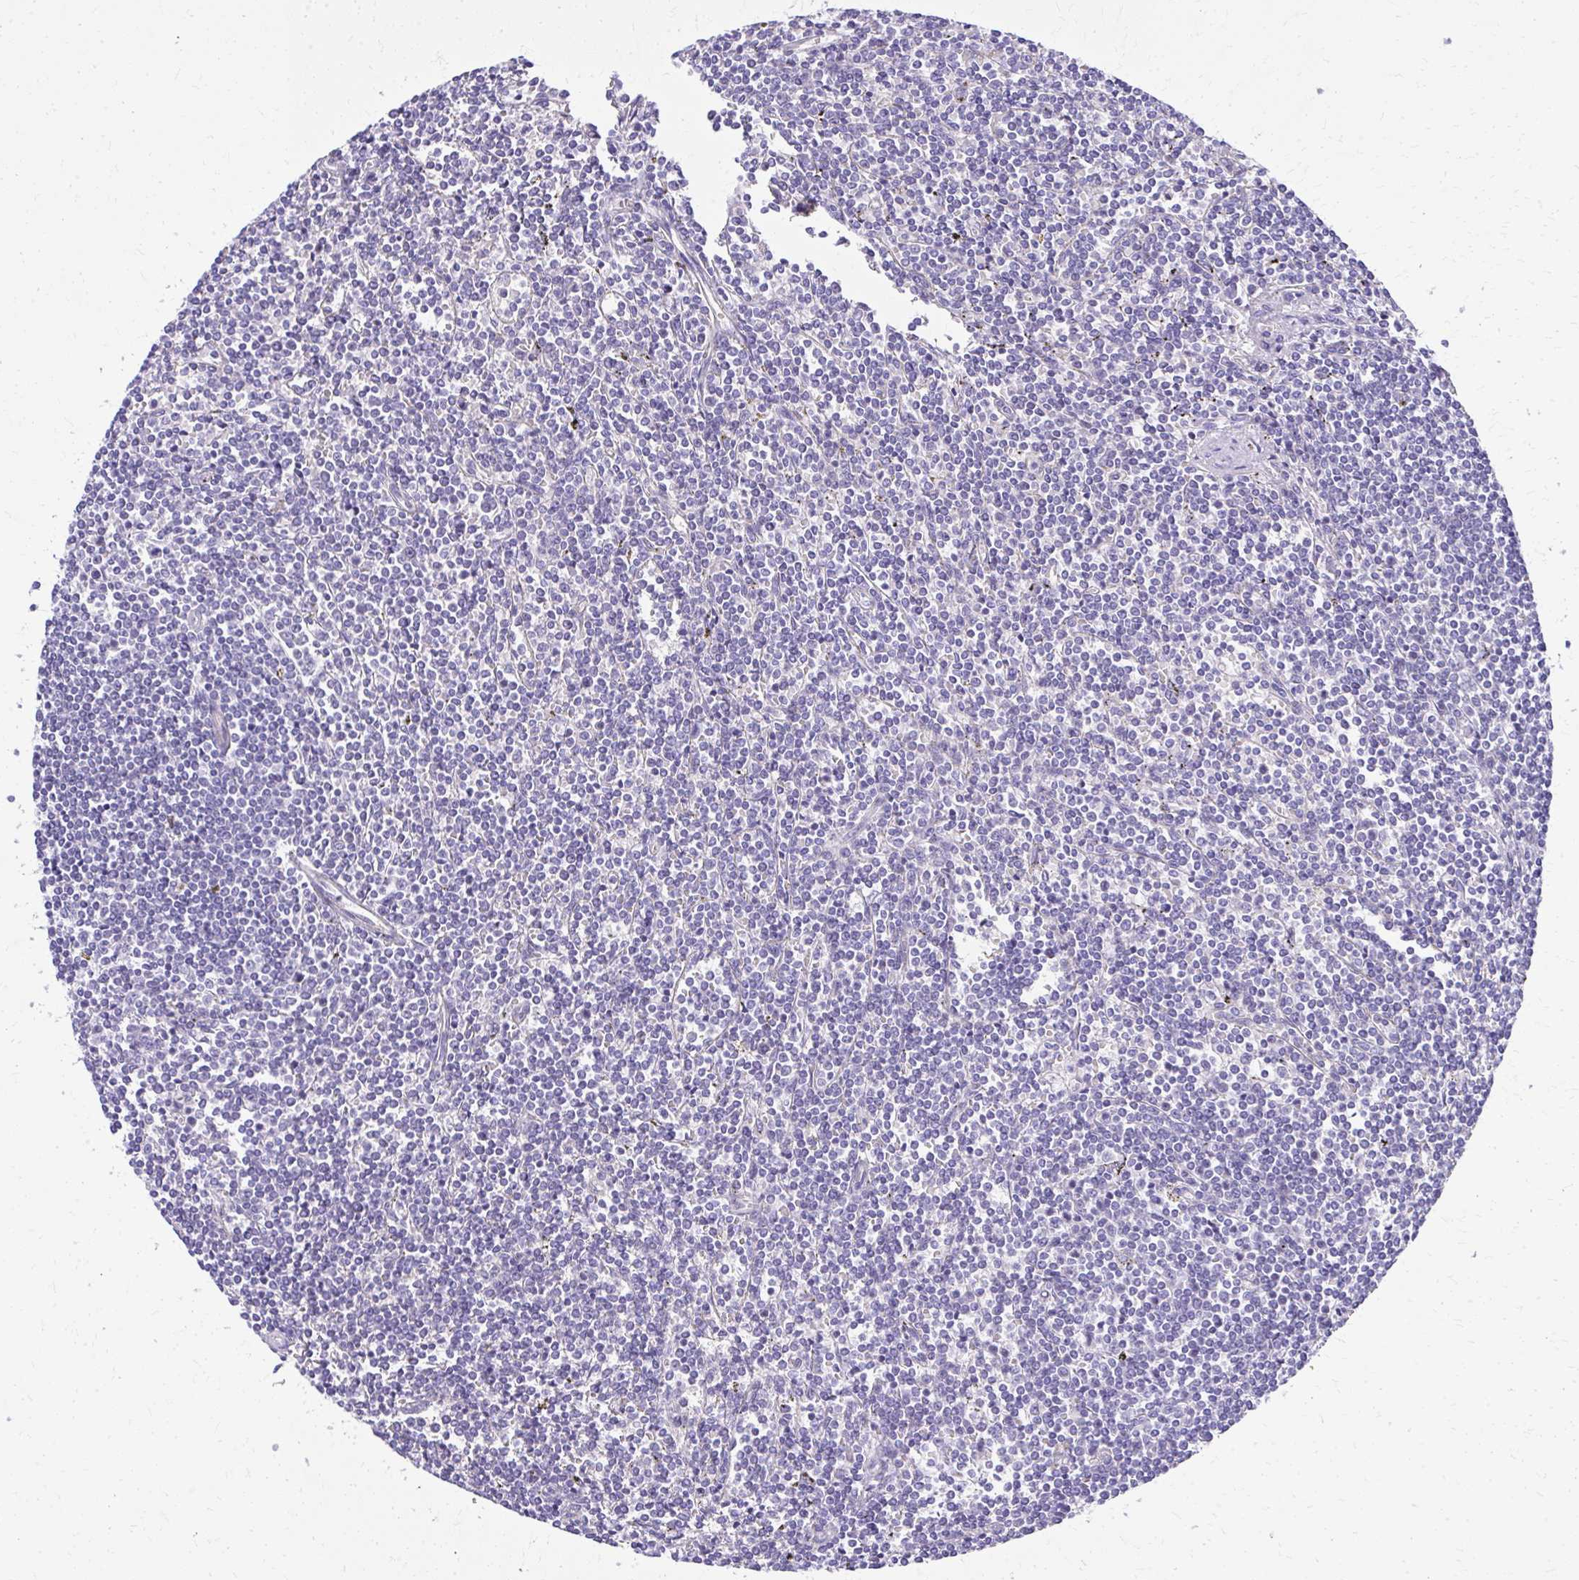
{"staining": {"intensity": "negative", "quantity": "none", "location": "none"}, "tissue": "lymphoma", "cell_type": "Tumor cells", "image_type": "cancer", "snomed": [{"axis": "morphology", "description": "Malignant lymphoma, non-Hodgkin's type, Low grade"}, {"axis": "topography", "description": "Spleen"}], "caption": "Lymphoma stained for a protein using immunohistochemistry shows no expression tumor cells.", "gene": "RUNDC3B", "patient": {"sex": "male", "age": 78}}